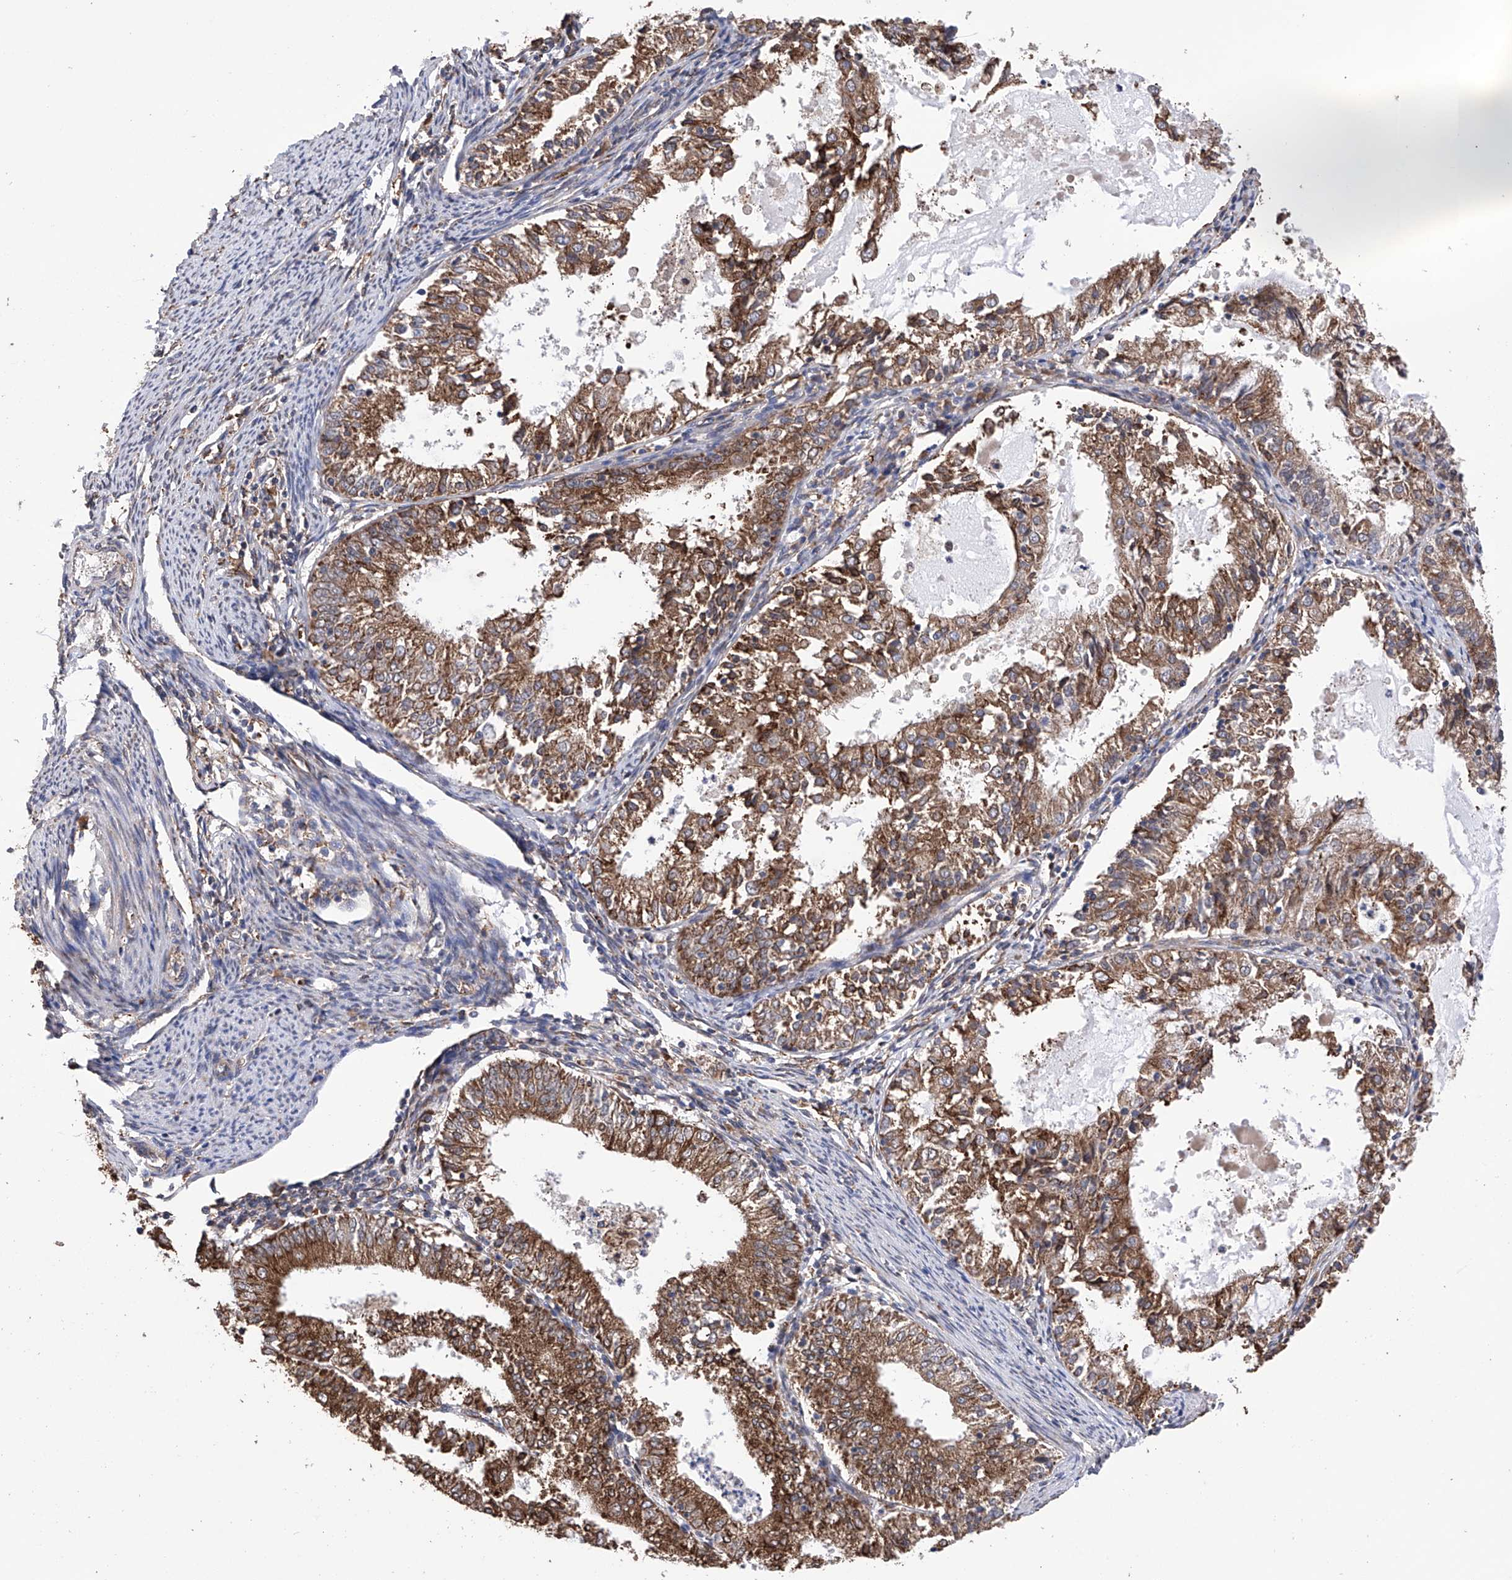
{"staining": {"intensity": "moderate", "quantity": ">75%", "location": "cytoplasmic/membranous"}, "tissue": "endometrial cancer", "cell_type": "Tumor cells", "image_type": "cancer", "snomed": [{"axis": "morphology", "description": "Adenocarcinoma, NOS"}, {"axis": "topography", "description": "Endometrium"}], "caption": "IHC of human endometrial cancer (adenocarcinoma) reveals medium levels of moderate cytoplasmic/membranous staining in about >75% of tumor cells. (brown staining indicates protein expression, while blue staining denotes nuclei).", "gene": "DNAH8", "patient": {"sex": "female", "age": 57}}